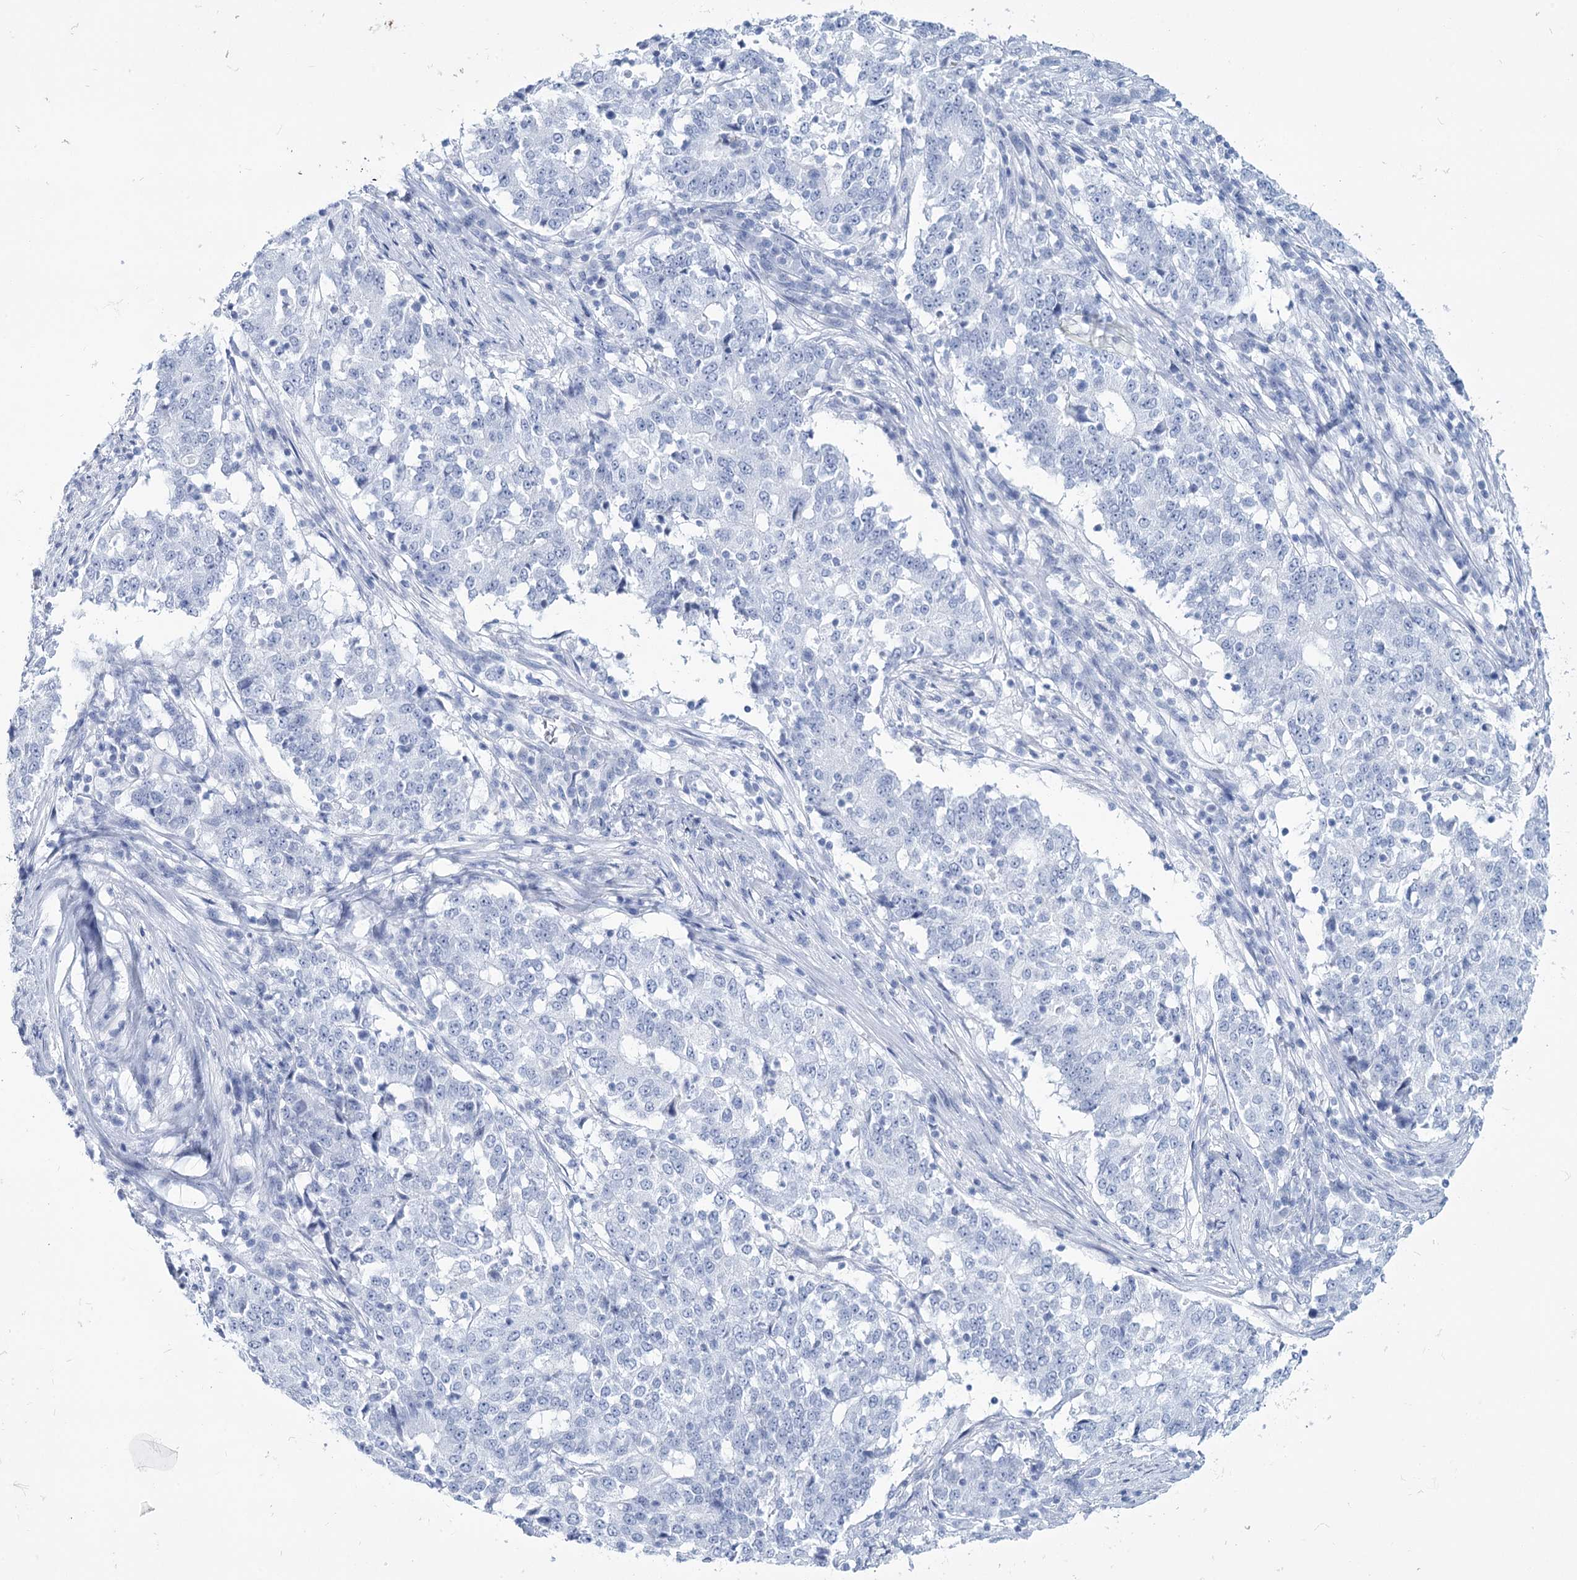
{"staining": {"intensity": "negative", "quantity": "none", "location": "none"}, "tissue": "stomach cancer", "cell_type": "Tumor cells", "image_type": "cancer", "snomed": [{"axis": "morphology", "description": "Adenocarcinoma, NOS"}, {"axis": "topography", "description": "Stomach"}], "caption": "Tumor cells are negative for brown protein staining in adenocarcinoma (stomach). (Stains: DAB immunohistochemistry with hematoxylin counter stain, Microscopy: brightfield microscopy at high magnification).", "gene": "RNF186", "patient": {"sex": "male", "age": 59}}